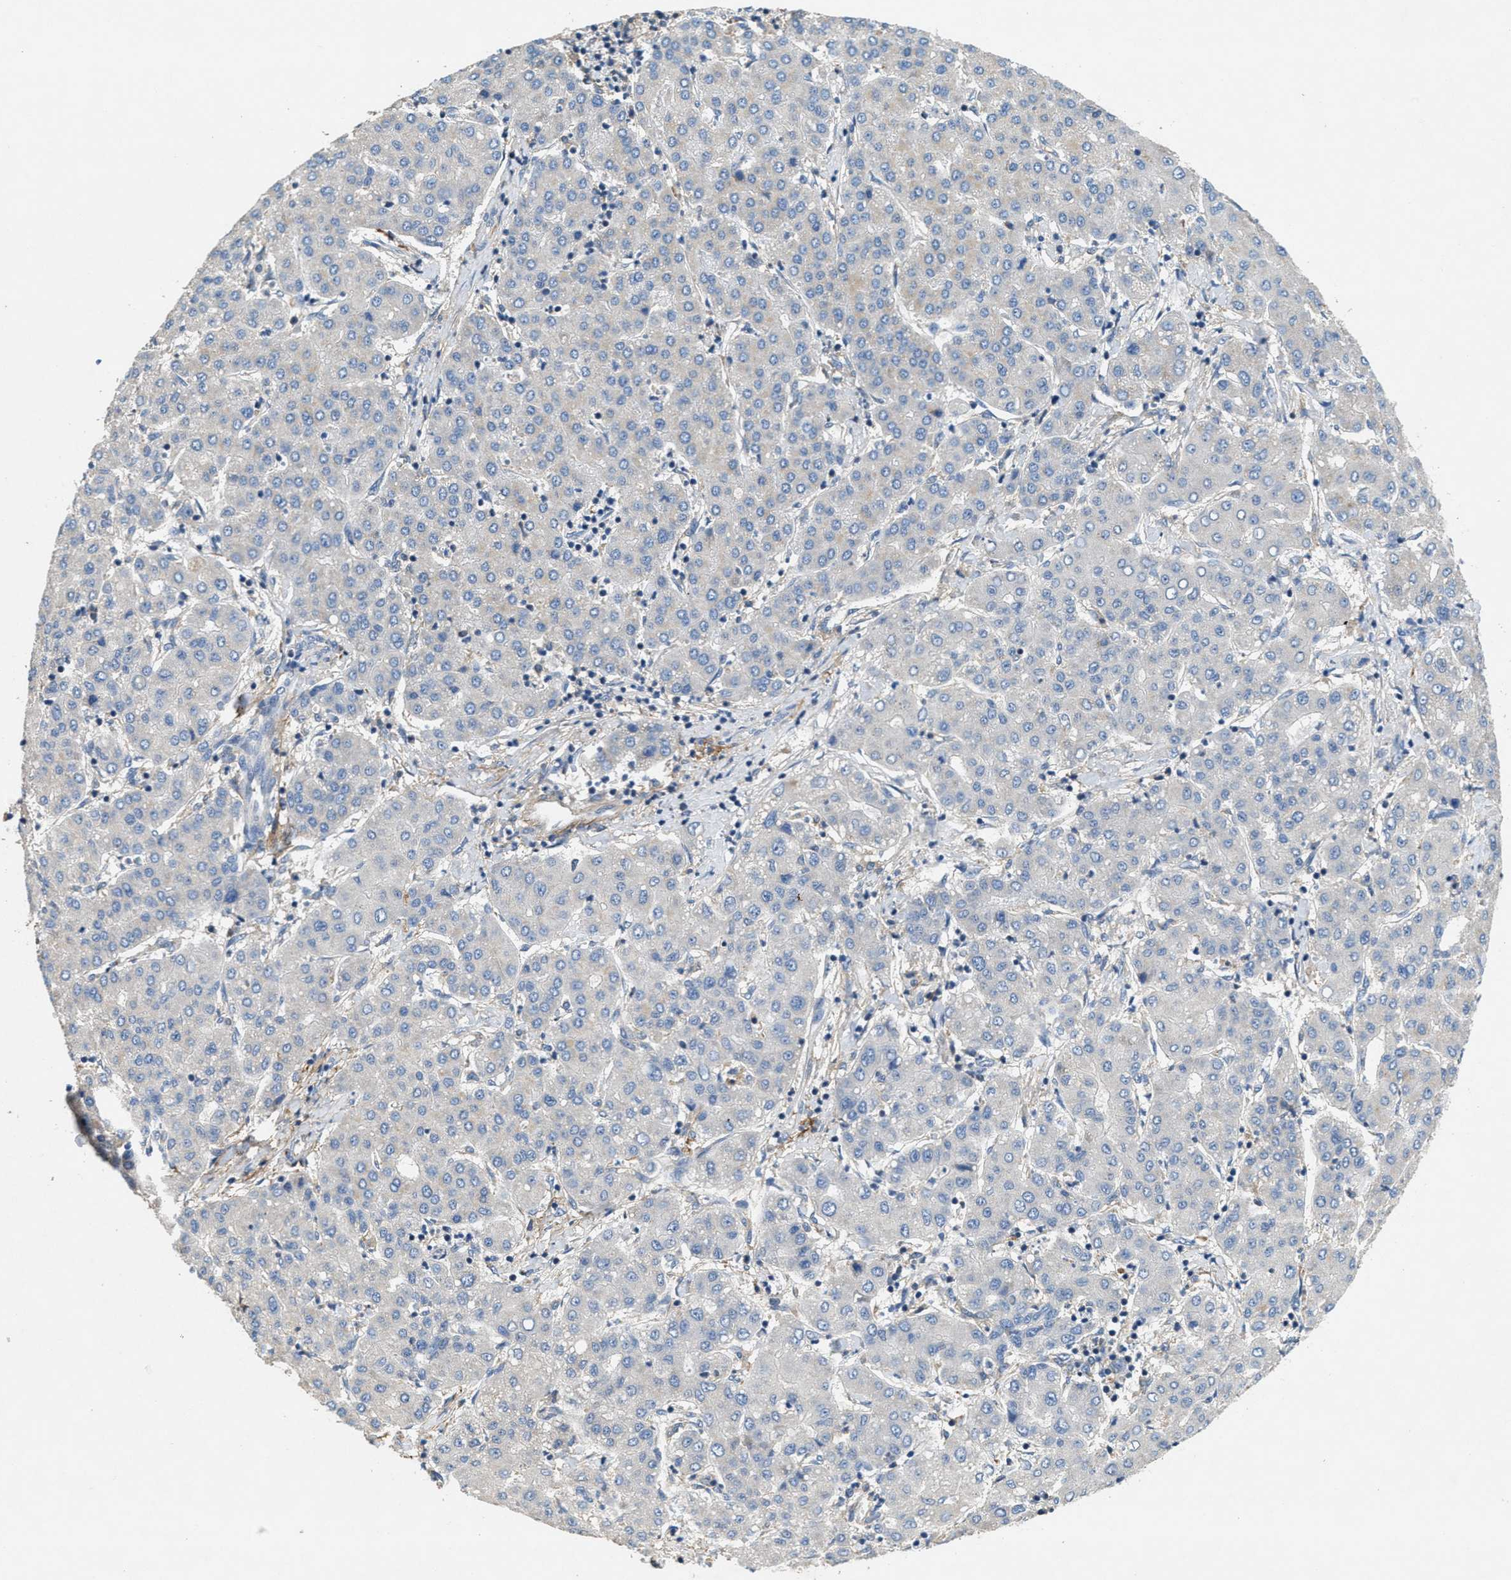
{"staining": {"intensity": "weak", "quantity": "<25%", "location": "cytoplasmic/membranous"}, "tissue": "liver cancer", "cell_type": "Tumor cells", "image_type": "cancer", "snomed": [{"axis": "morphology", "description": "Carcinoma, Hepatocellular, NOS"}, {"axis": "topography", "description": "Liver"}], "caption": "High magnification brightfield microscopy of liver hepatocellular carcinoma stained with DAB (3,3'-diaminobenzidine) (brown) and counterstained with hematoxylin (blue): tumor cells show no significant expression.", "gene": "DGKE", "patient": {"sex": "male", "age": 65}}